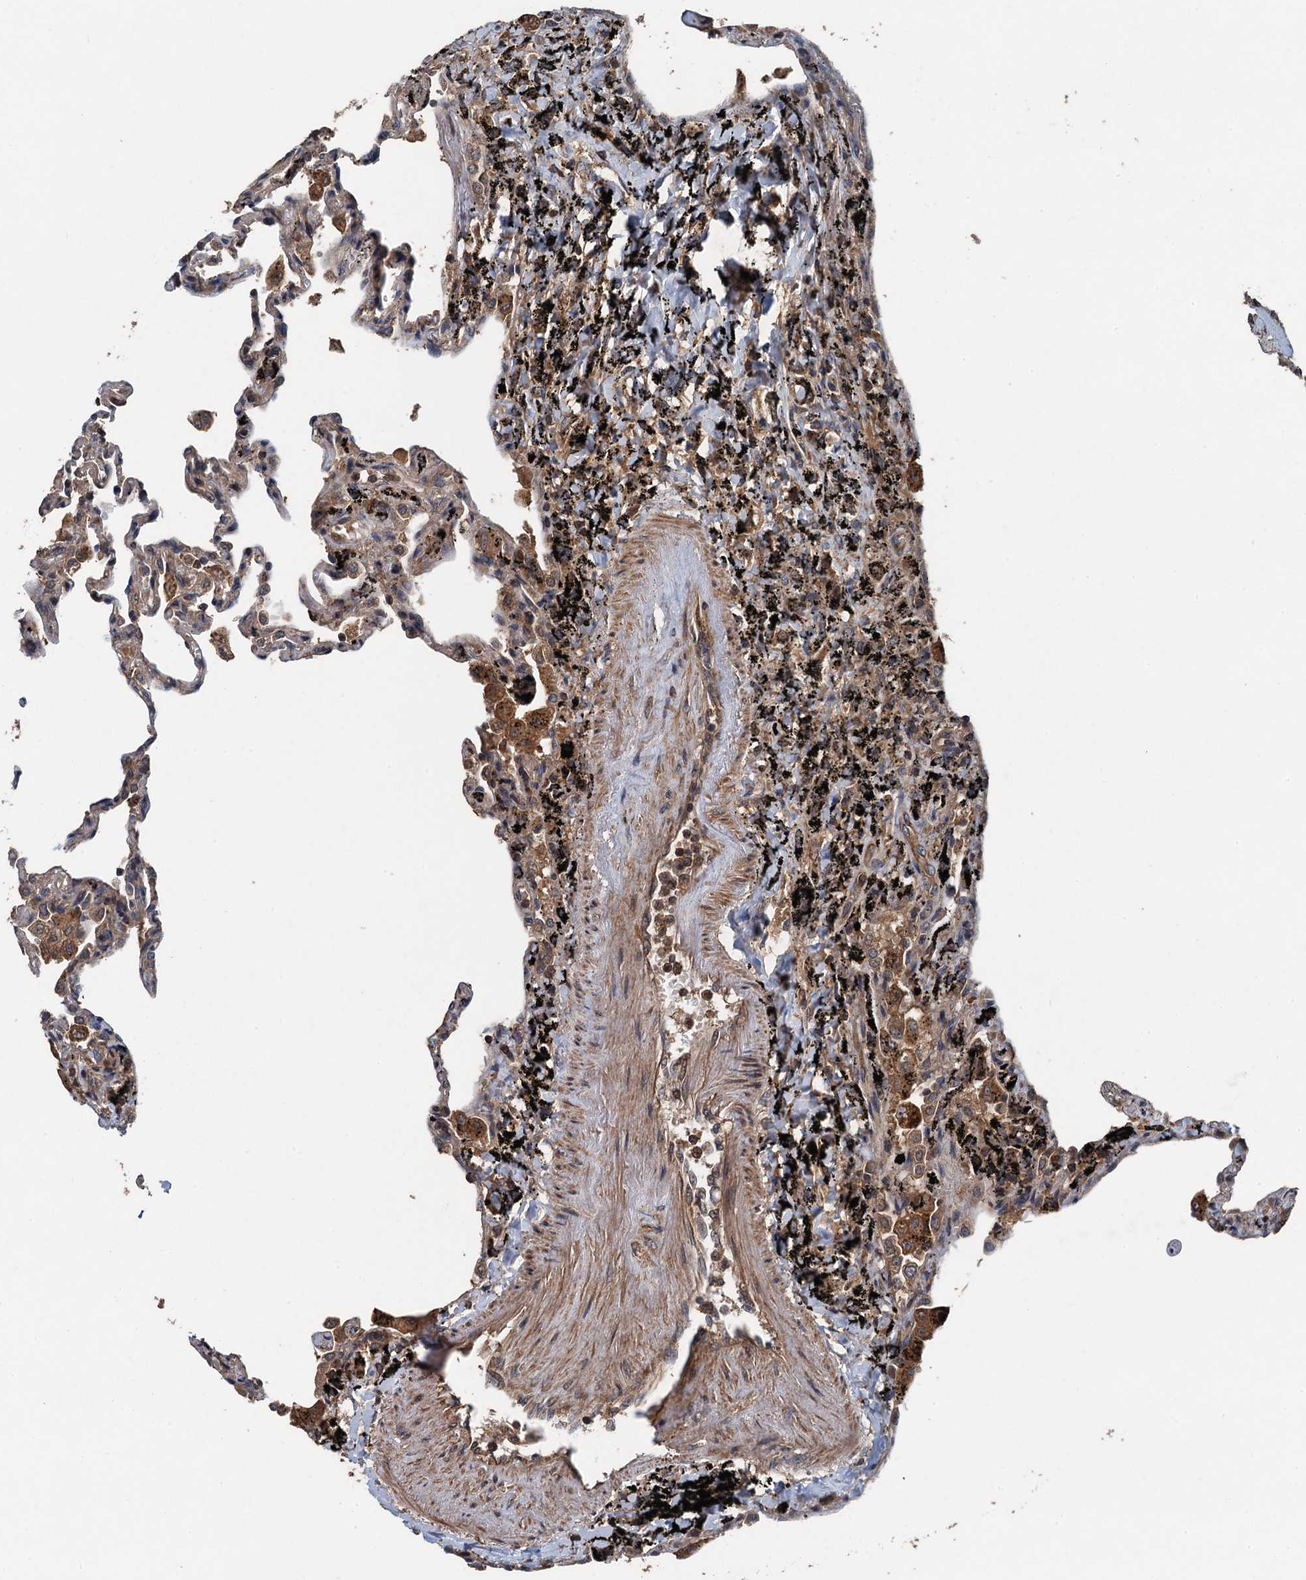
{"staining": {"intensity": "moderate", "quantity": "25%-75%", "location": "cytoplasmic/membranous"}, "tissue": "lung", "cell_type": "Alveolar cells", "image_type": "normal", "snomed": [{"axis": "morphology", "description": "Normal tissue, NOS"}, {"axis": "topography", "description": "Lung"}], "caption": "Lung stained with DAB immunohistochemistry shows medium levels of moderate cytoplasmic/membranous positivity in about 25%-75% of alveolar cells. (brown staining indicates protein expression, while blue staining denotes nuclei).", "gene": "BORCS5", "patient": {"sex": "male", "age": 59}}